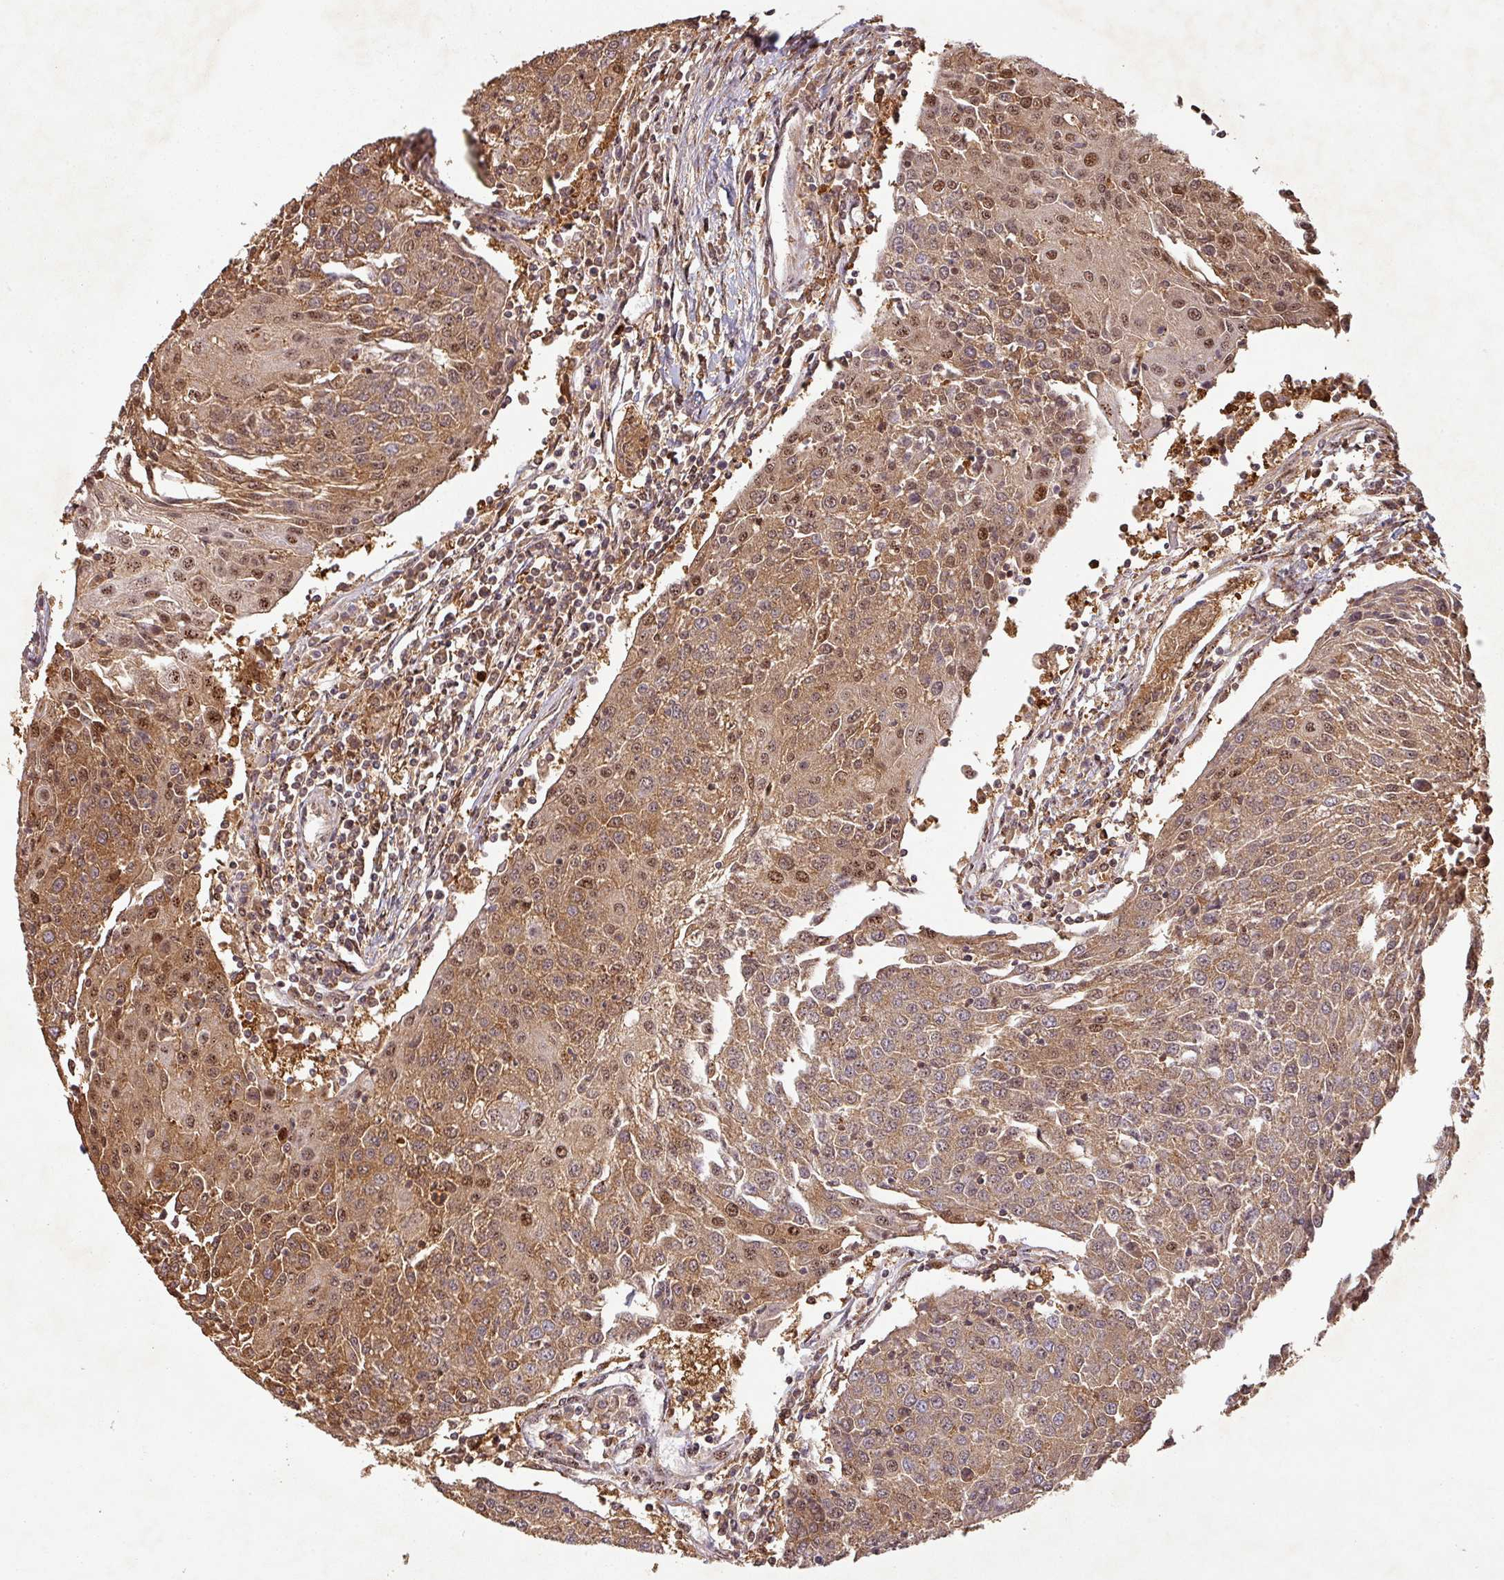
{"staining": {"intensity": "moderate", "quantity": ">75%", "location": "cytoplasmic/membranous,nuclear"}, "tissue": "urothelial cancer", "cell_type": "Tumor cells", "image_type": "cancer", "snomed": [{"axis": "morphology", "description": "Urothelial carcinoma, High grade"}, {"axis": "topography", "description": "Urinary bladder"}], "caption": "Human urothelial carcinoma (high-grade) stained with a protein marker demonstrates moderate staining in tumor cells.", "gene": "ZNF322", "patient": {"sex": "female", "age": 85}}